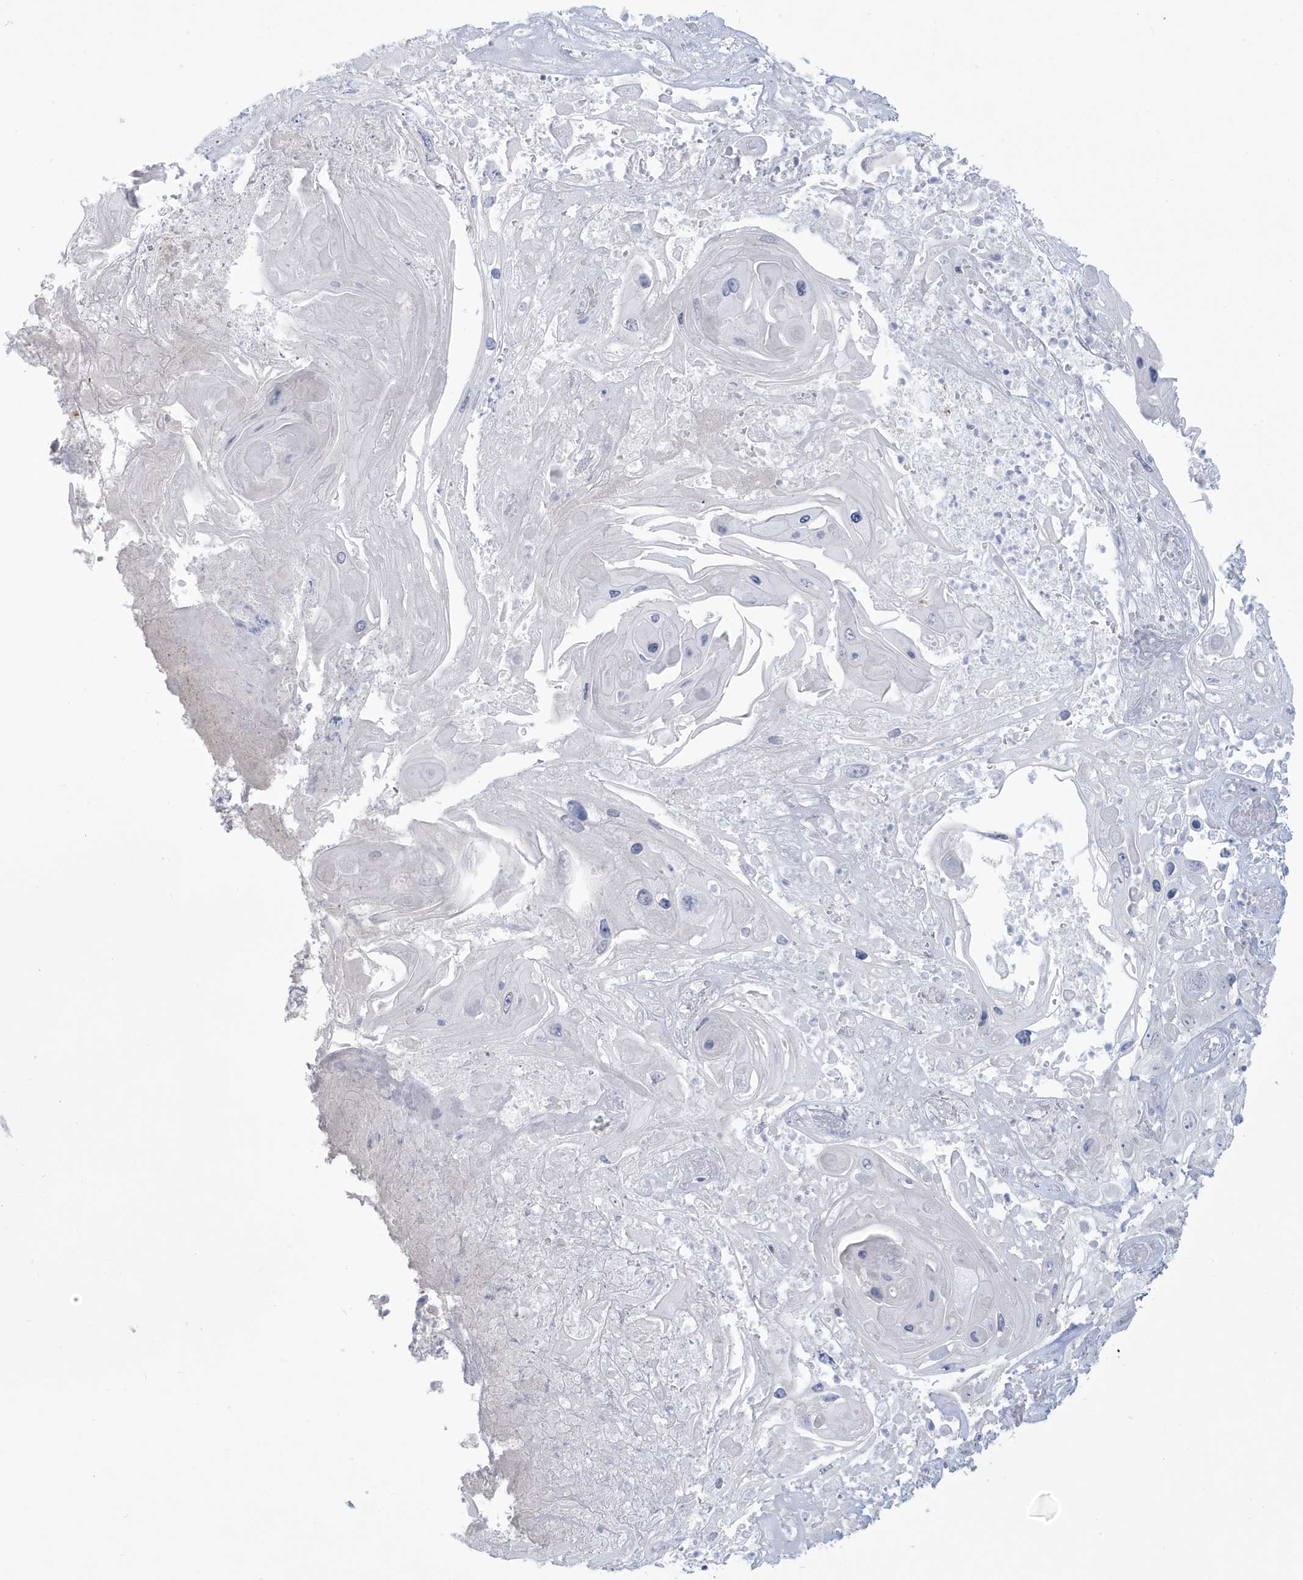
{"staining": {"intensity": "negative", "quantity": "none", "location": "none"}, "tissue": "skin cancer", "cell_type": "Tumor cells", "image_type": "cancer", "snomed": [{"axis": "morphology", "description": "Squamous cell carcinoma, NOS"}, {"axis": "topography", "description": "Skin"}], "caption": "This is an IHC histopathology image of human skin cancer. There is no staining in tumor cells.", "gene": "HERC6", "patient": {"sex": "male", "age": 55}}